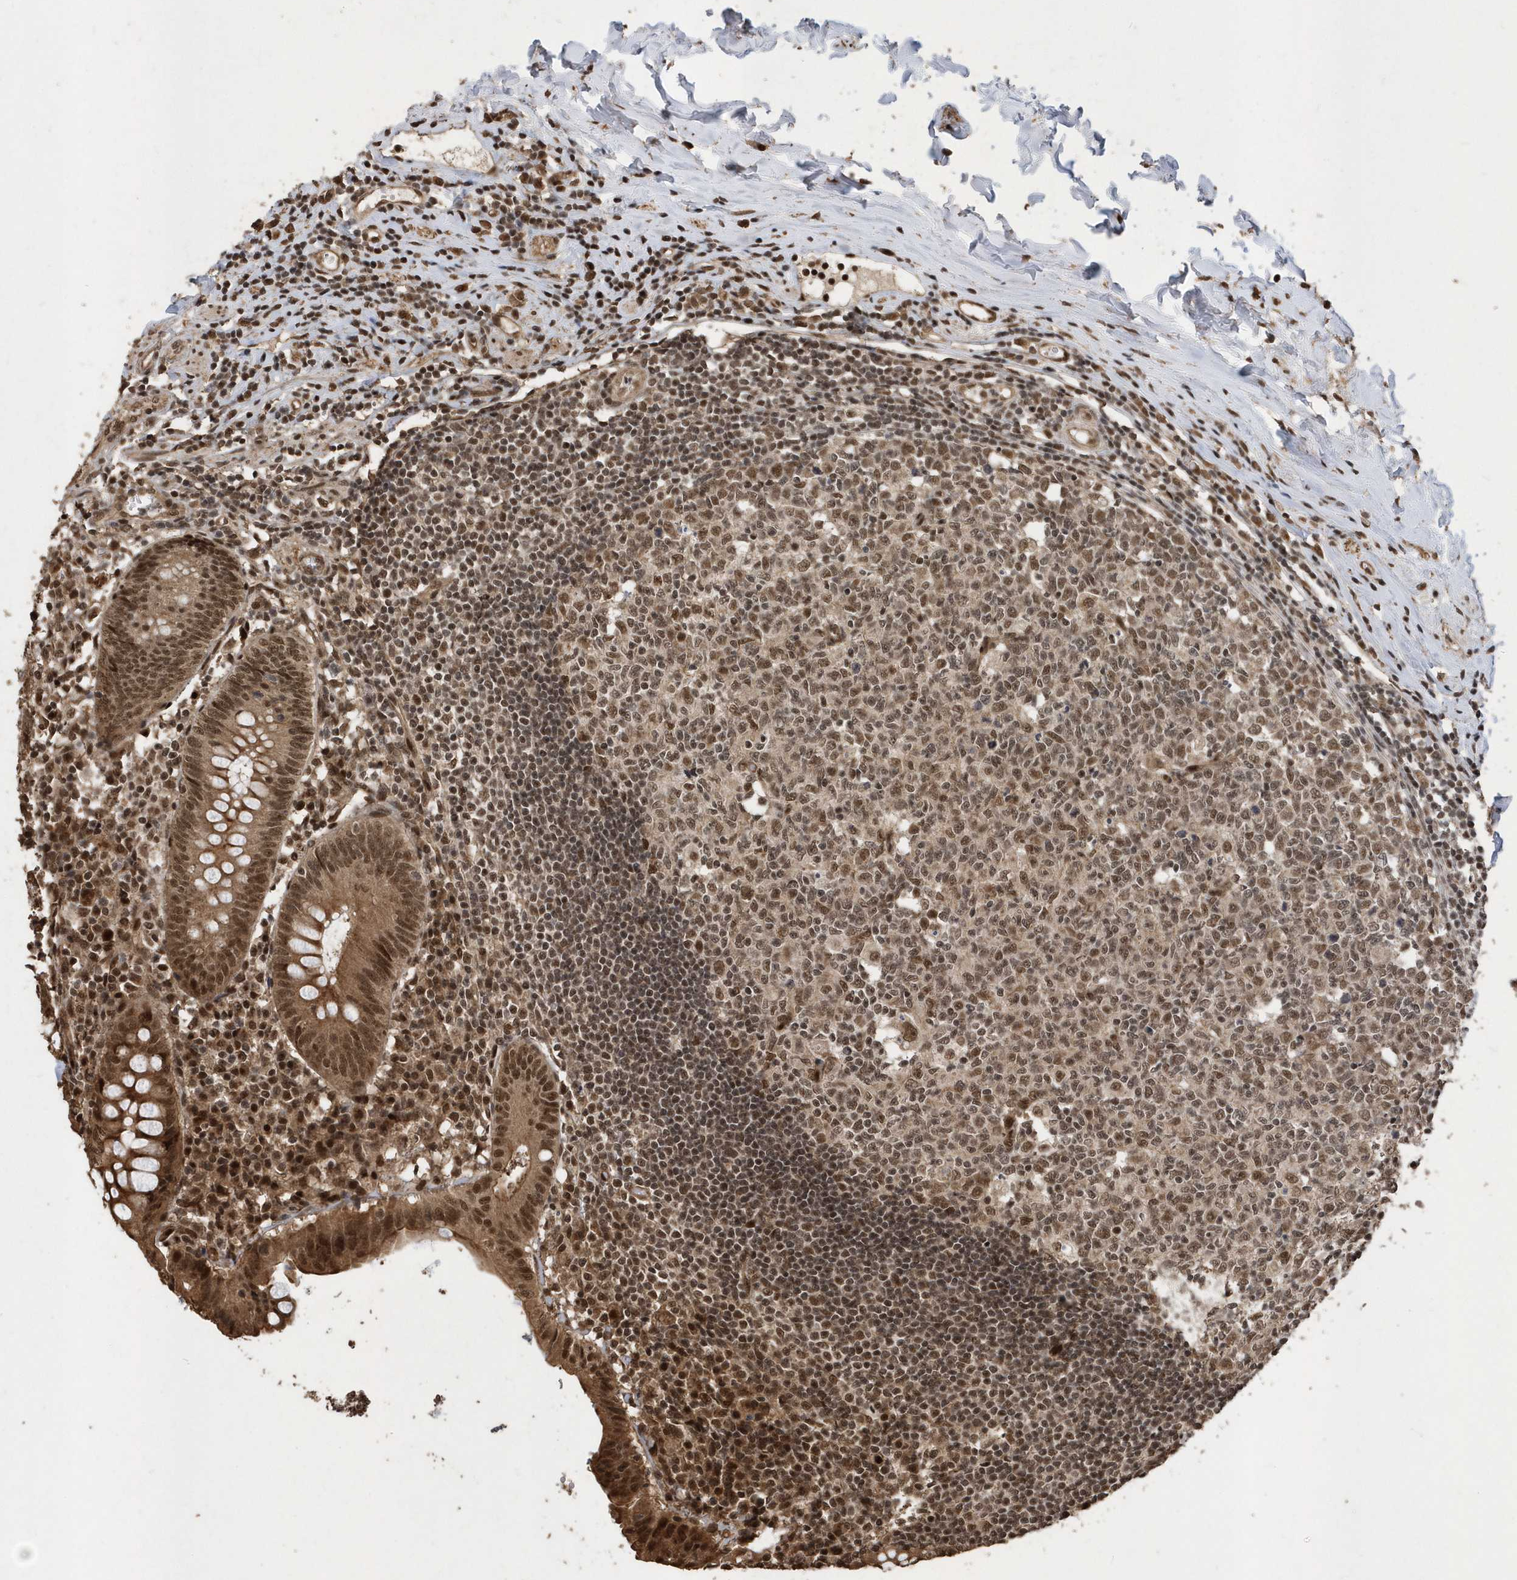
{"staining": {"intensity": "moderate", "quantity": ">75%", "location": "cytoplasmic/membranous,nuclear"}, "tissue": "appendix", "cell_type": "Glandular cells", "image_type": "normal", "snomed": [{"axis": "morphology", "description": "Normal tissue, NOS"}, {"axis": "topography", "description": "Appendix"}], "caption": "Human appendix stained with a brown dye demonstrates moderate cytoplasmic/membranous,nuclear positive expression in approximately >75% of glandular cells.", "gene": "INTS12", "patient": {"sex": "female", "age": 54}}